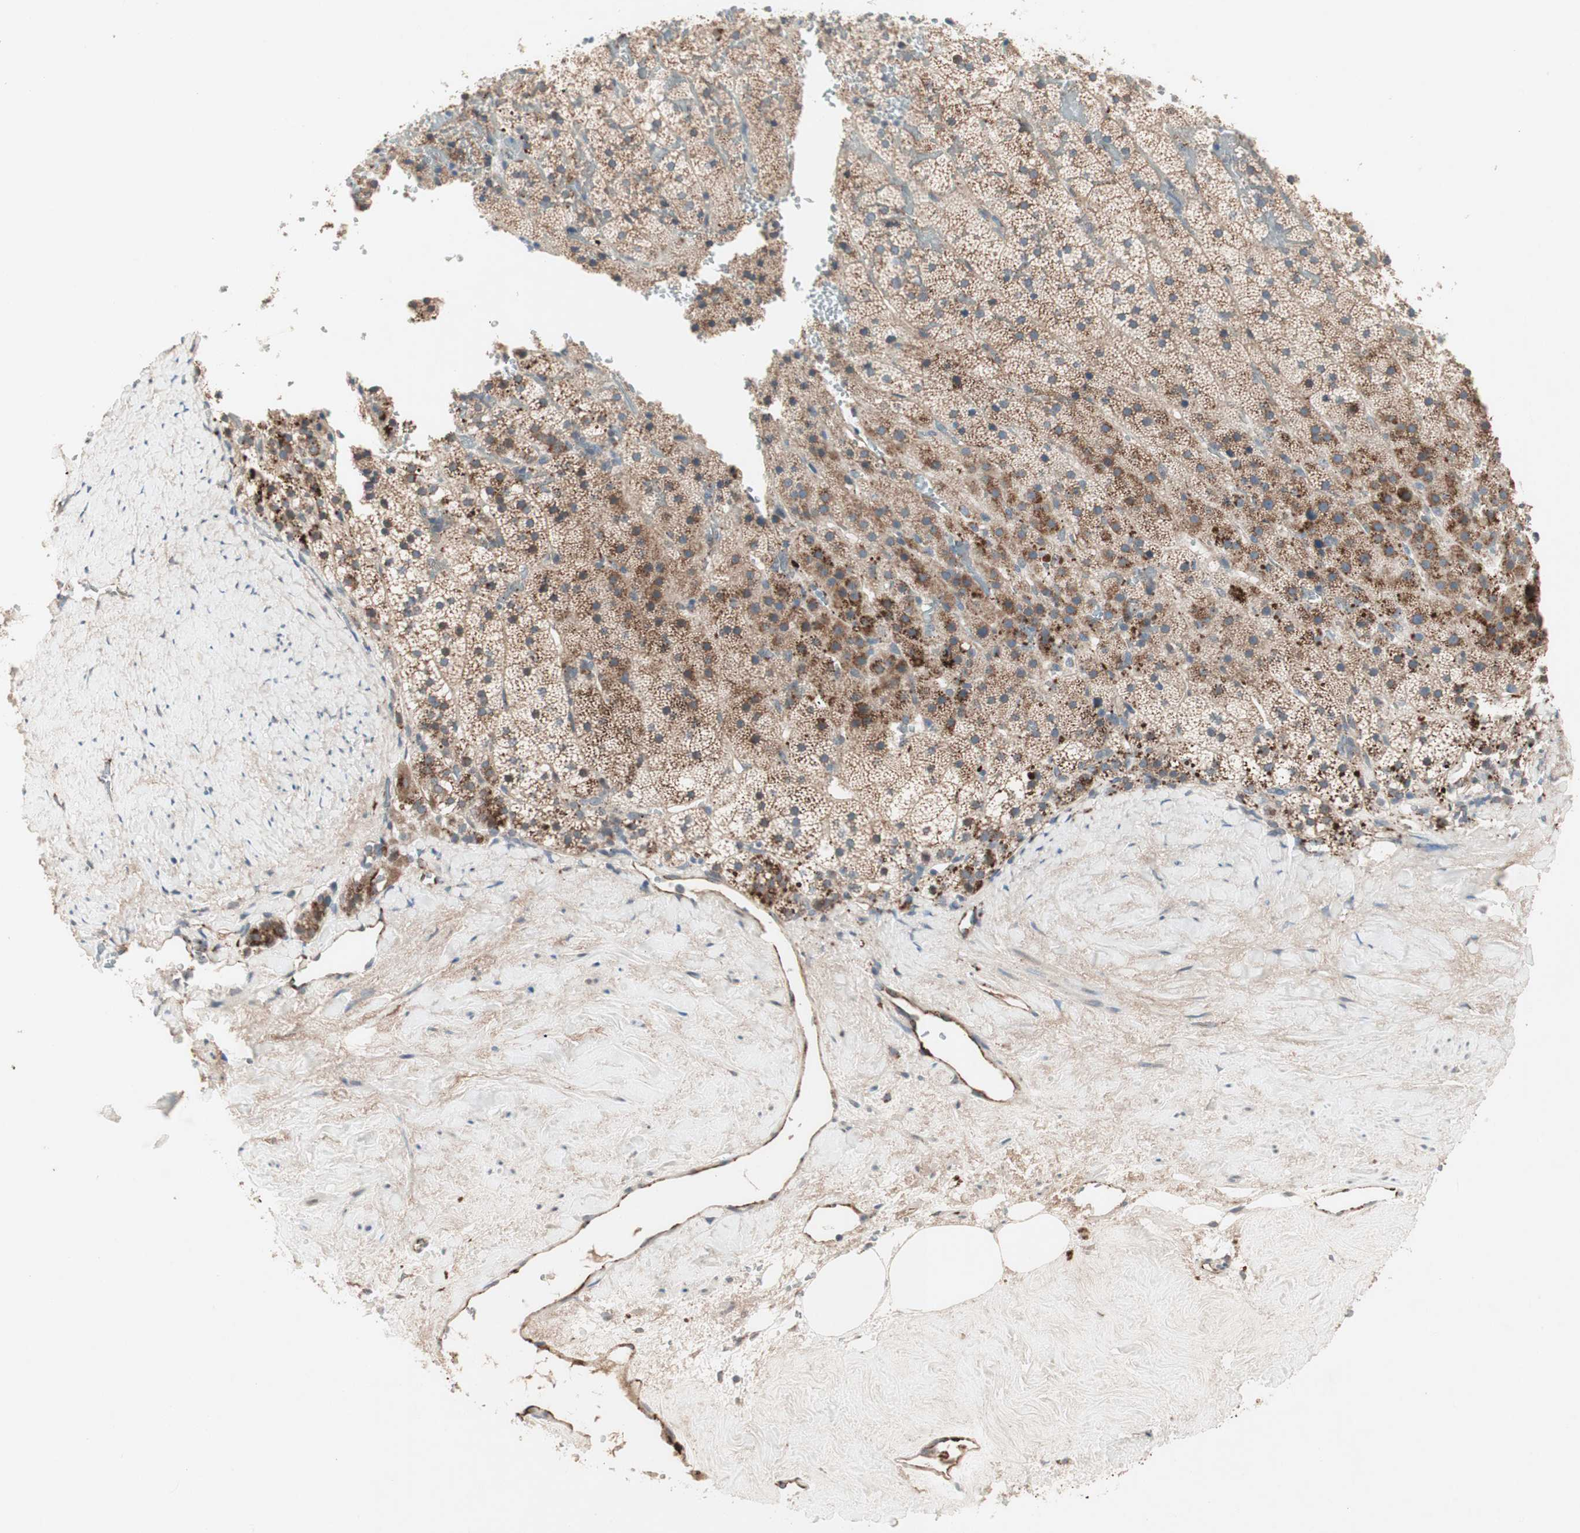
{"staining": {"intensity": "weak", "quantity": "25%-75%", "location": "cytoplasmic/membranous"}, "tissue": "adrenal gland", "cell_type": "Glandular cells", "image_type": "normal", "snomed": [{"axis": "morphology", "description": "Normal tissue, NOS"}, {"axis": "topography", "description": "Adrenal gland"}], "caption": "Brown immunohistochemical staining in normal adrenal gland exhibits weak cytoplasmic/membranous positivity in about 25%-75% of glandular cells. The staining was performed using DAB (3,3'-diaminobenzidine), with brown indicating positive protein expression. Nuclei are stained blue with hematoxylin.", "gene": "FGFR4", "patient": {"sex": "male", "age": 35}}